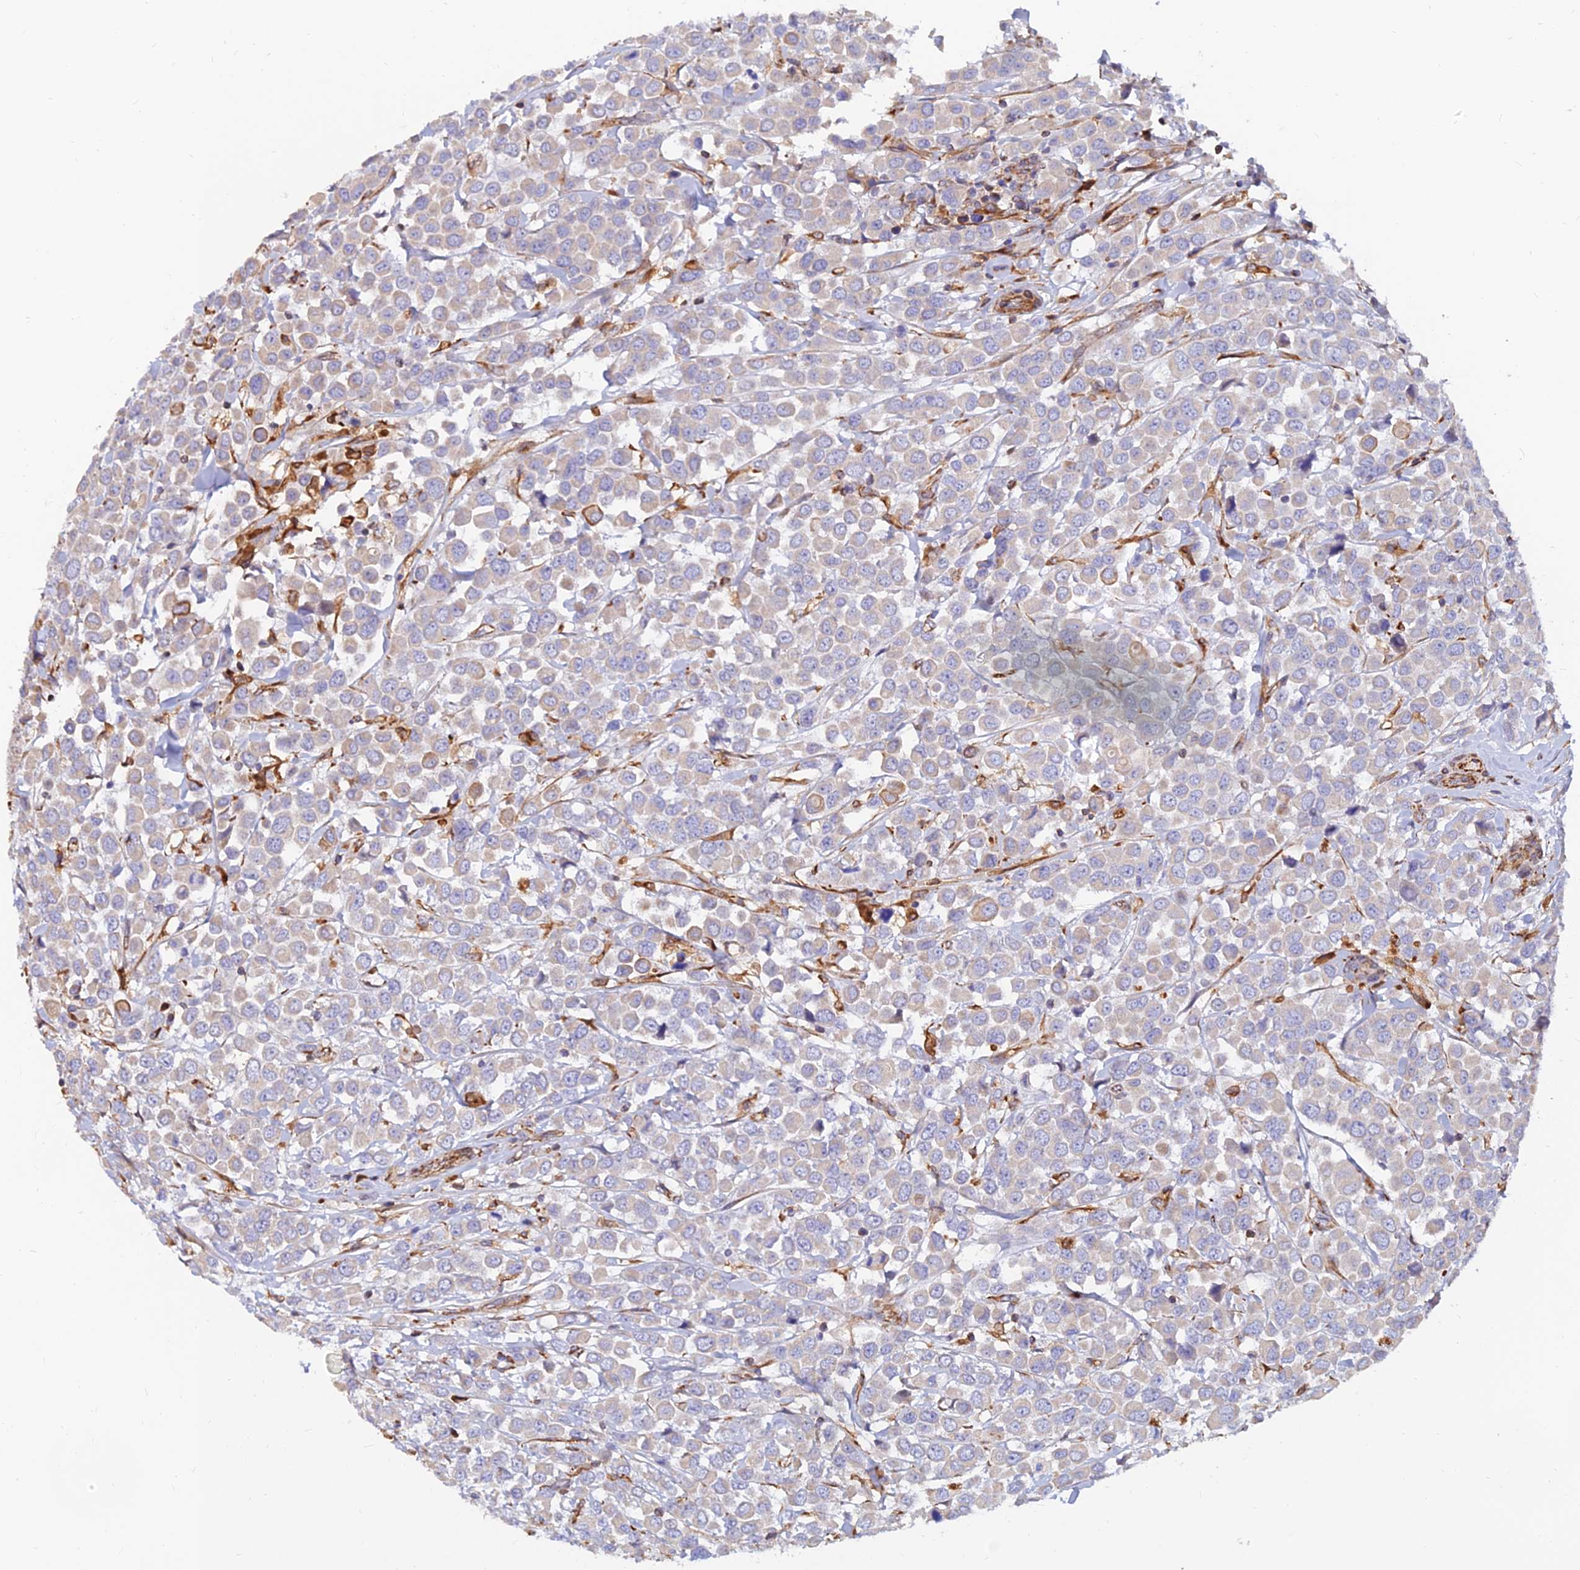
{"staining": {"intensity": "weak", "quantity": "<25%", "location": "cytoplasmic/membranous"}, "tissue": "breast cancer", "cell_type": "Tumor cells", "image_type": "cancer", "snomed": [{"axis": "morphology", "description": "Duct carcinoma"}, {"axis": "topography", "description": "Breast"}], "caption": "The IHC histopathology image has no significant expression in tumor cells of breast cancer (intraductal carcinoma) tissue. (DAB (3,3'-diaminobenzidine) immunohistochemistry, high magnification).", "gene": "CDK18", "patient": {"sex": "female", "age": 61}}